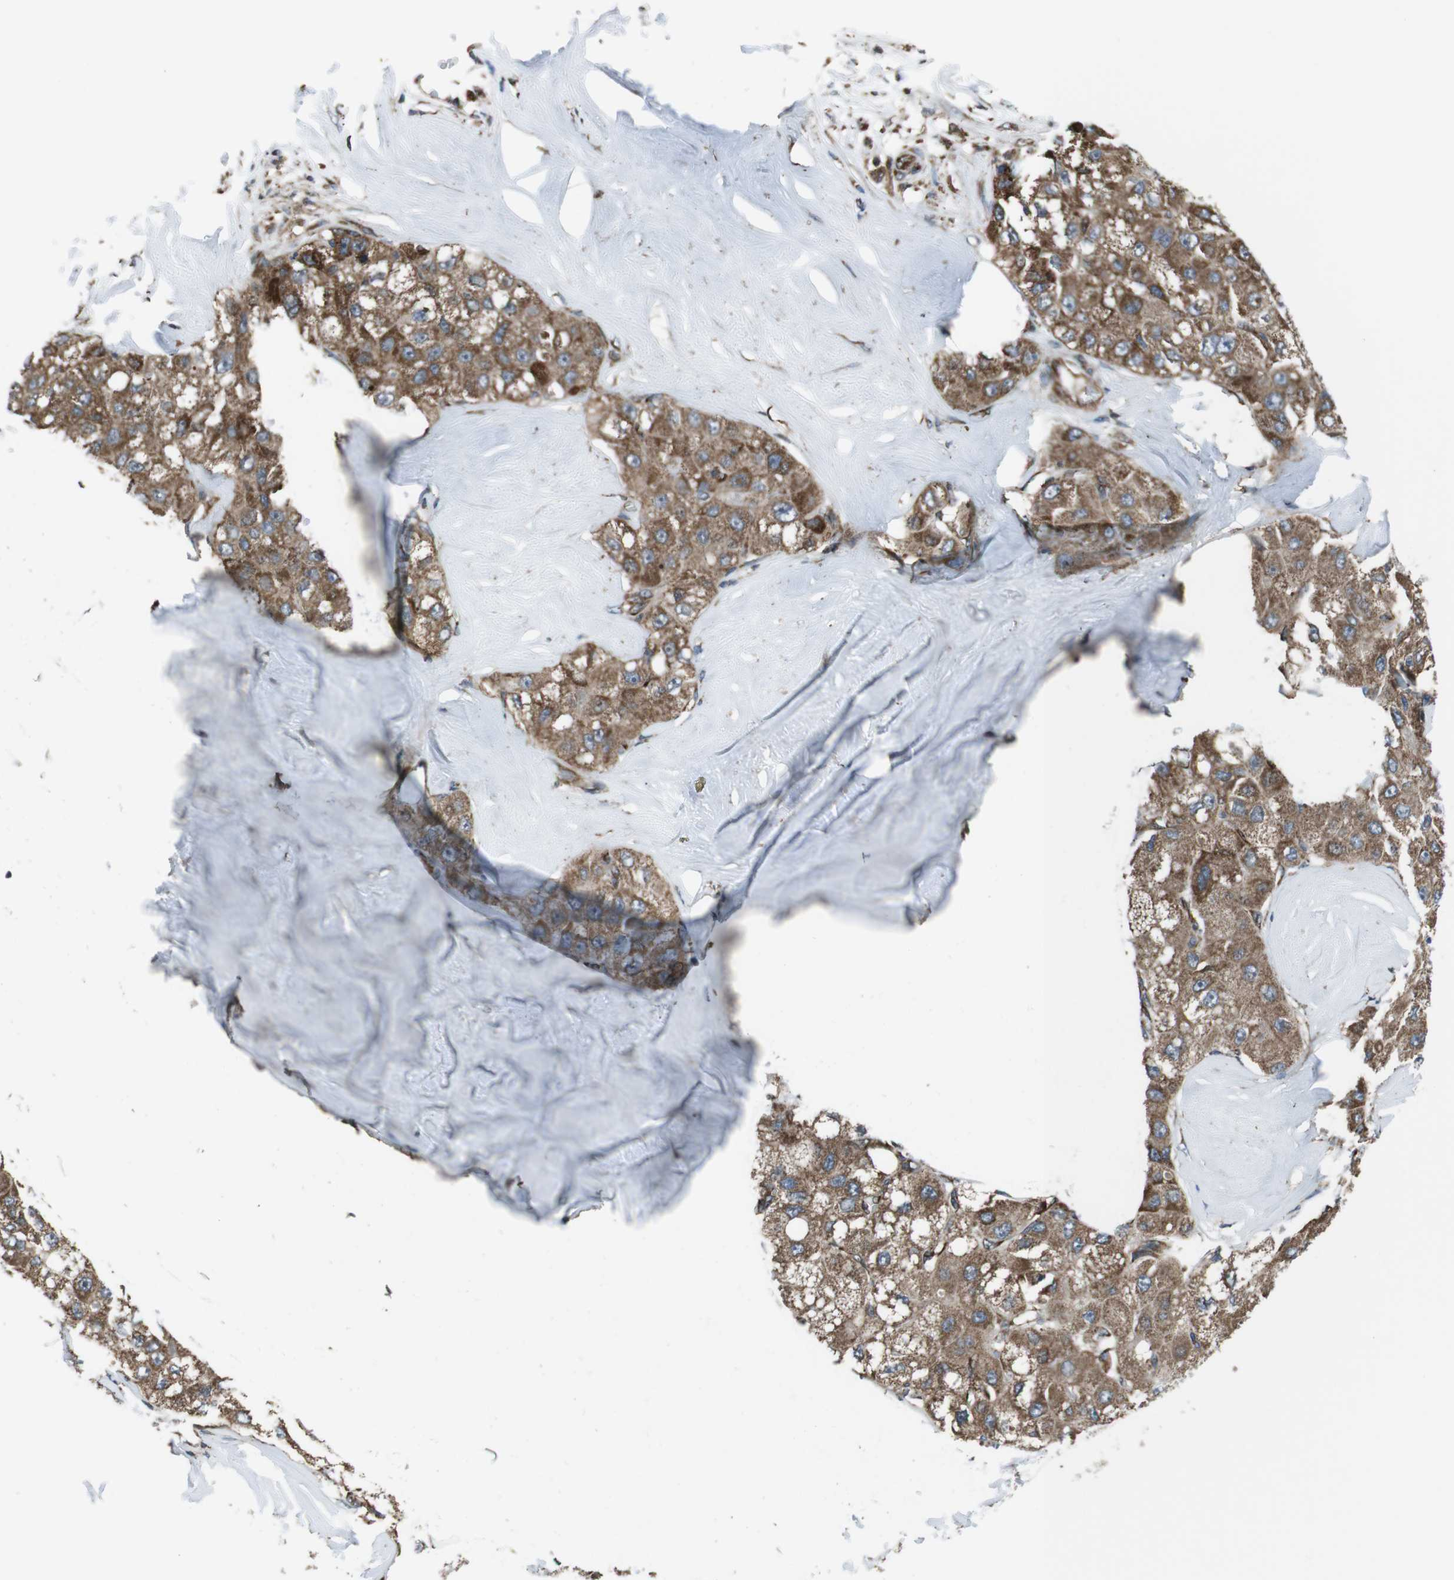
{"staining": {"intensity": "moderate", "quantity": ">75%", "location": "cytoplasmic/membranous"}, "tissue": "liver cancer", "cell_type": "Tumor cells", "image_type": "cancer", "snomed": [{"axis": "morphology", "description": "Carcinoma, Hepatocellular, NOS"}, {"axis": "topography", "description": "Liver"}], "caption": "Tumor cells reveal moderate cytoplasmic/membranous positivity in approximately >75% of cells in liver cancer.", "gene": "GIMAP8", "patient": {"sex": "male", "age": 80}}